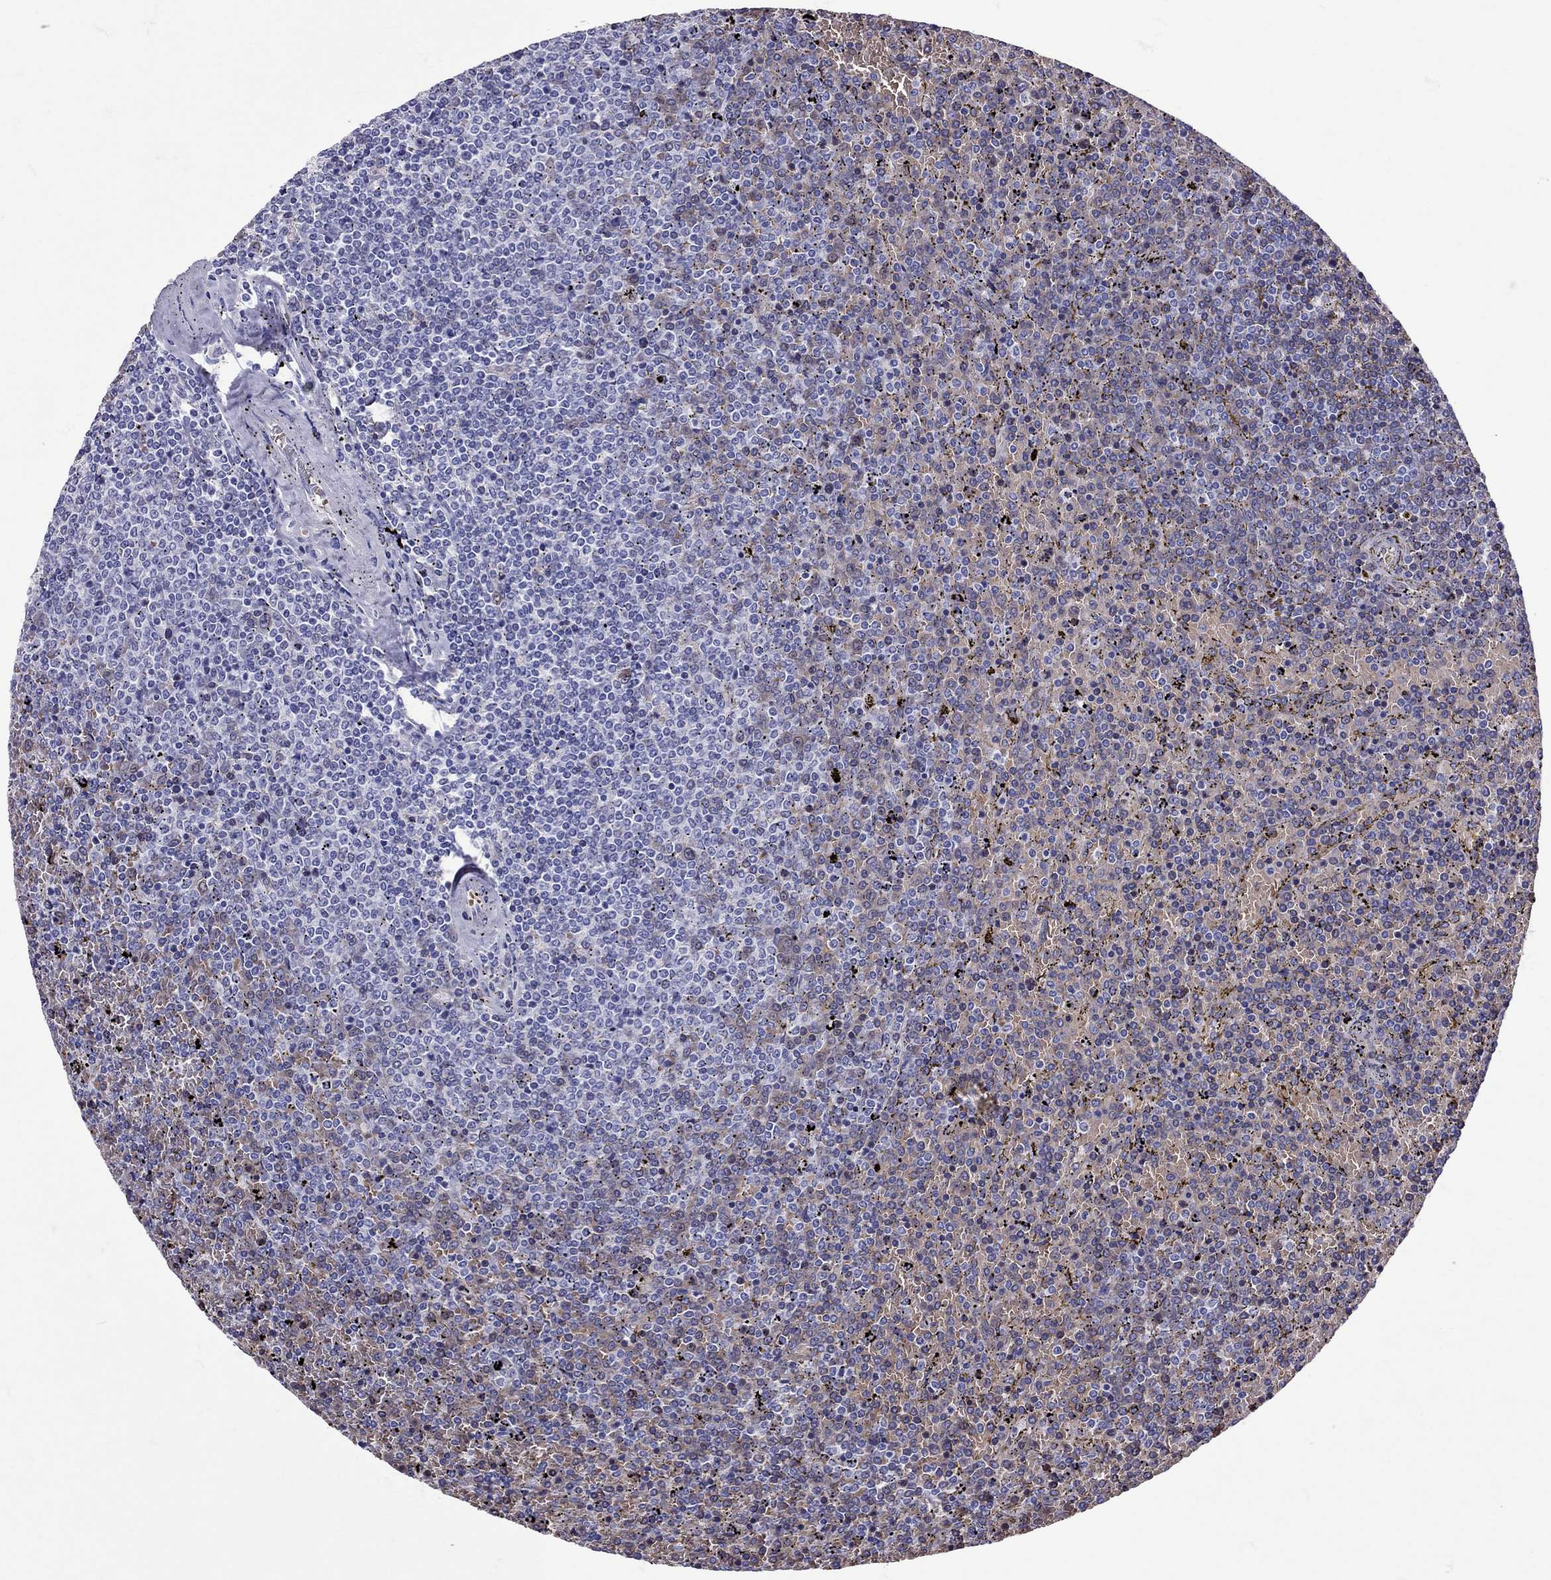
{"staining": {"intensity": "negative", "quantity": "none", "location": "none"}, "tissue": "lymphoma", "cell_type": "Tumor cells", "image_type": "cancer", "snomed": [{"axis": "morphology", "description": "Malignant lymphoma, non-Hodgkin's type, Low grade"}, {"axis": "topography", "description": "Spleen"}], "caption": "This is an IHC histopathology image of human malignant lymphoma, non-Hodgkin's type (low-grade). There is no expression in tumor cells.", "gene": "TBR1", "patient": {"sex": "female", "age": 77}}